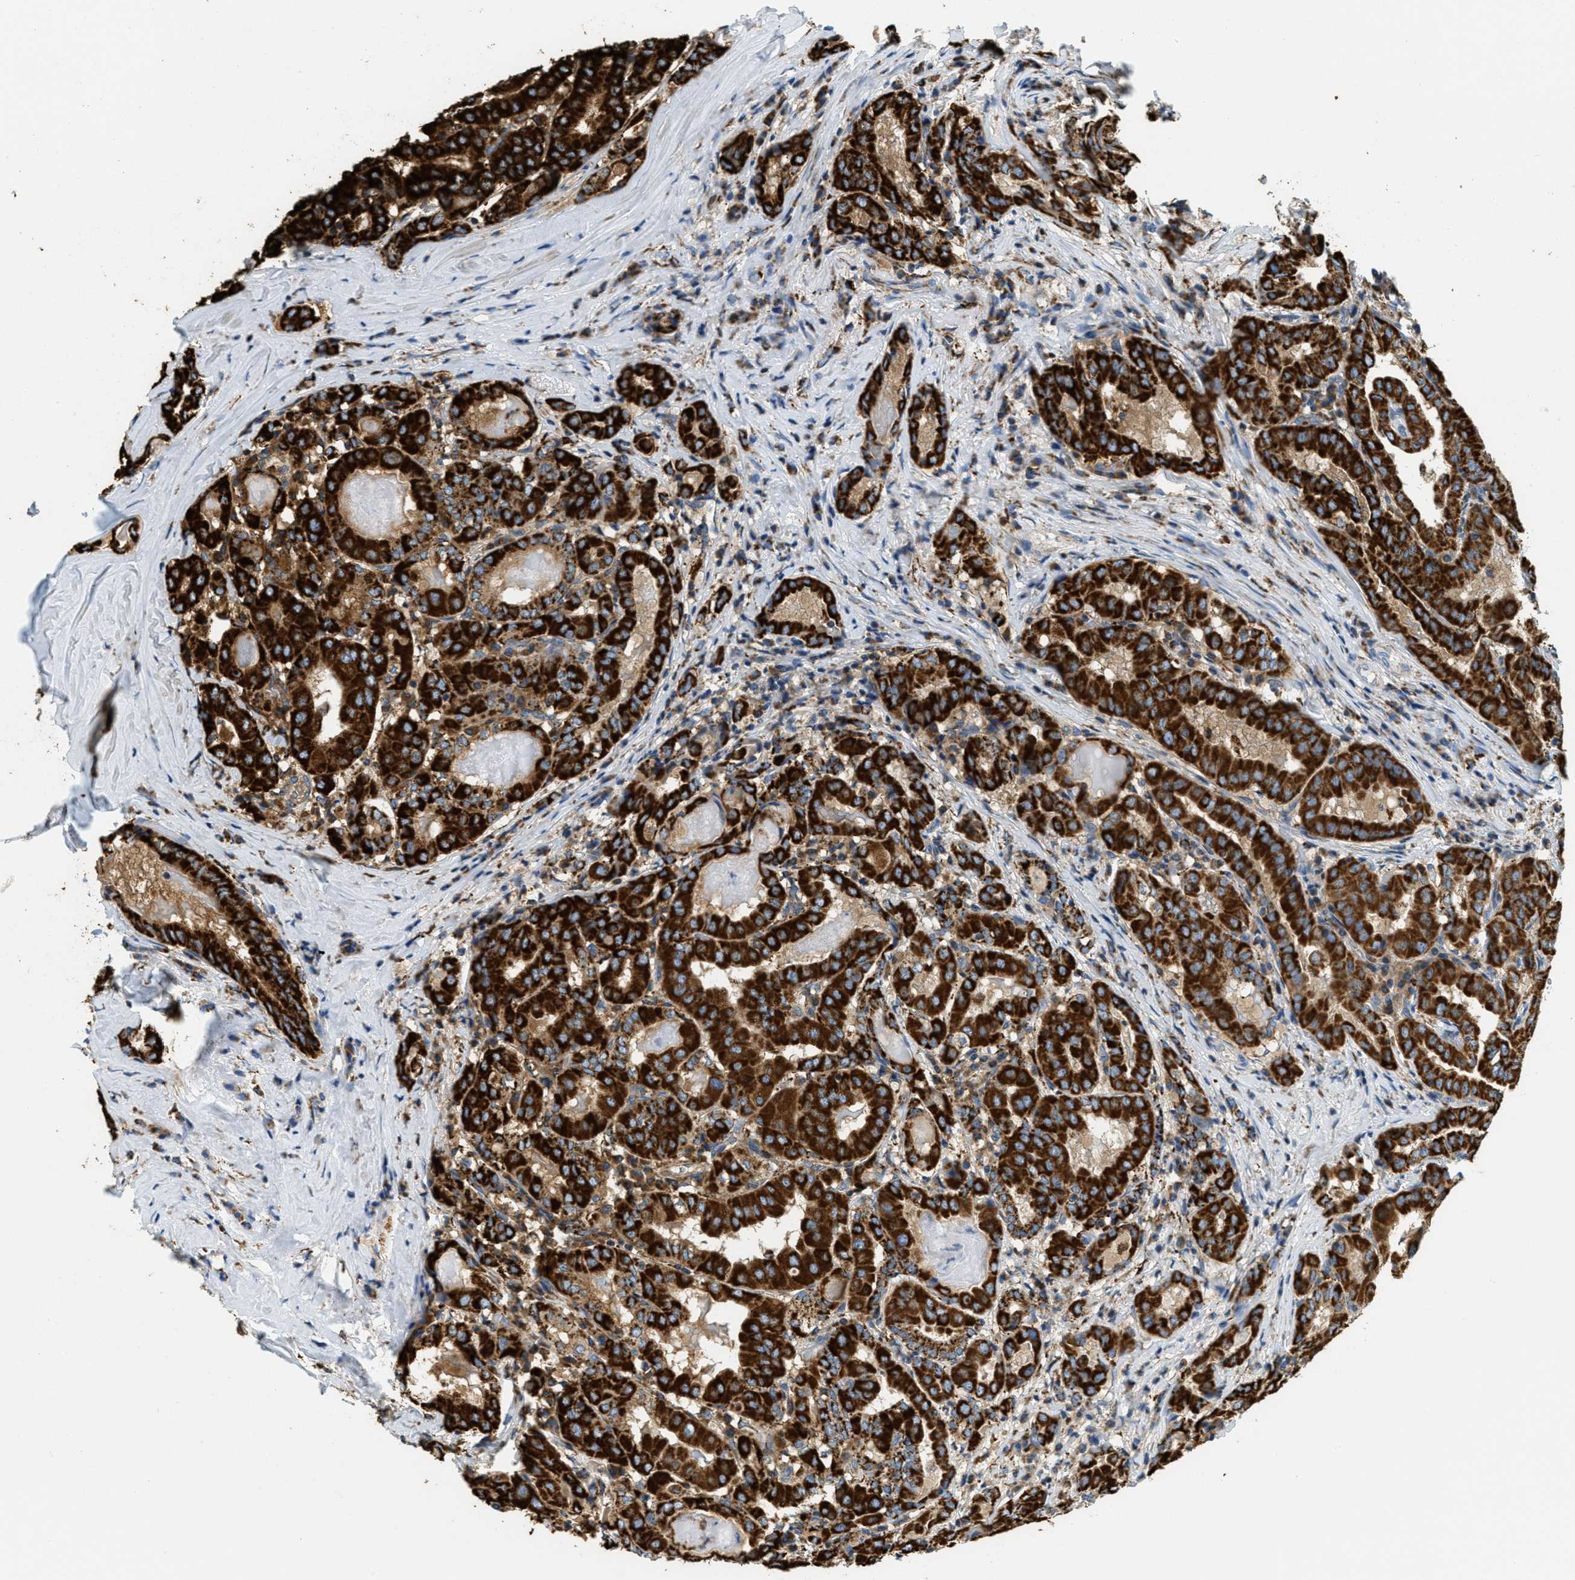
{"staining": {"intensity": "strong", "quantity": ">75%", "location": "cytoplasmic/membranous"}, "tissue": "thyroid cancer", "cell_type": "Tumor cells", "image_type": "cancer", "snomed": [{"axis": "morphology", "description": "Papillary adenocarcinoma, NOS"}, {"axis": "topography", "description": "Thyroid gland"}], "caption": "An immunohistochemistry image of tumor tissue is shown. Protein staining in brown highlights strong cytoplasmic/membranous positivity in papillary adenocarcinoma (thyroid) within tumor cells.", "gene": "HLCS", "patient": {"sex": "female", "age": 42}}